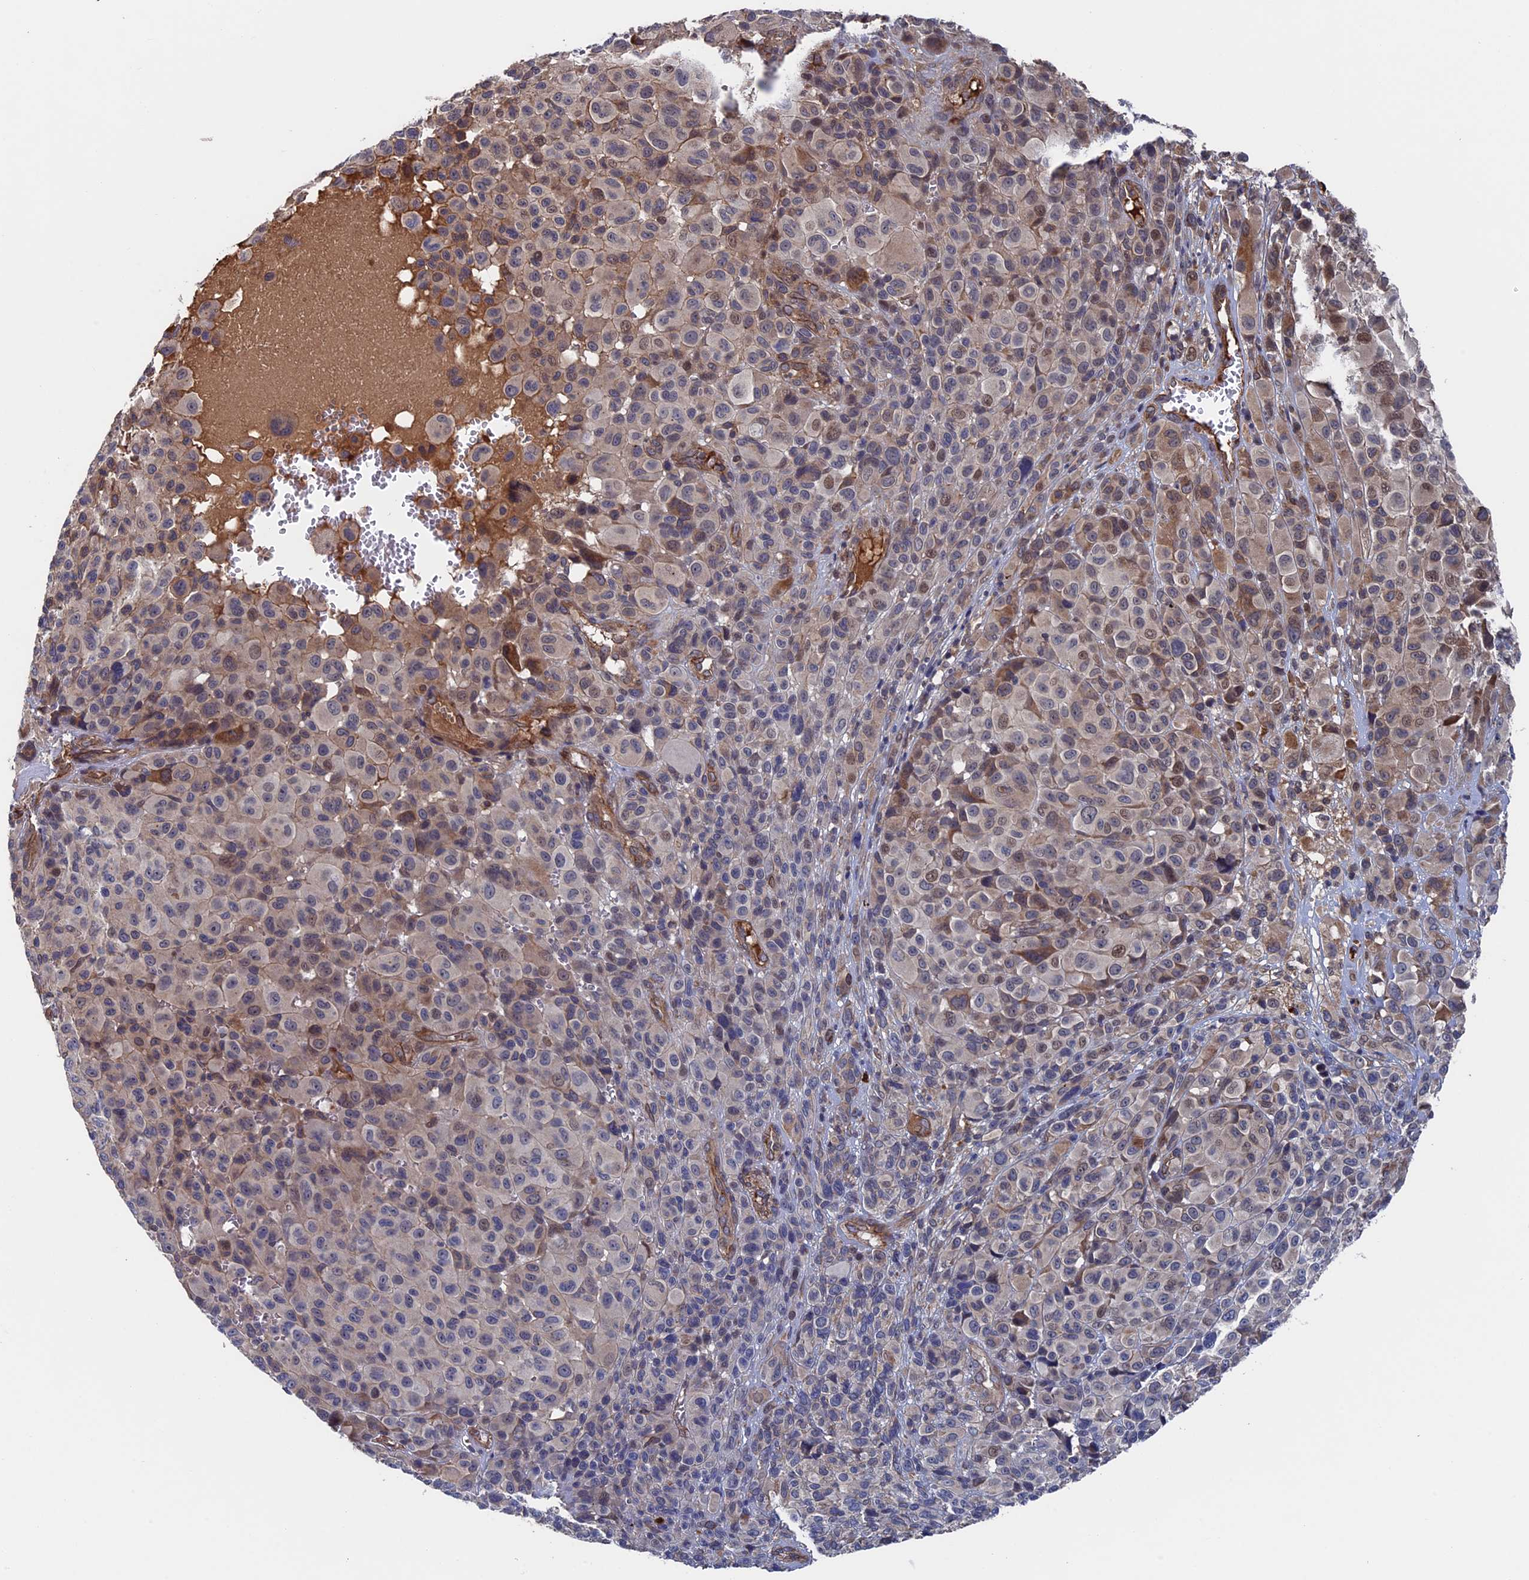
{"staining": {"intensity": "moderate", "quantity": "<25%", "location": "cytoplasmic/membranous"}, "tissue": "melanoma", "cell_type": "Tumor cells", "image_type": "cancer", "snomed": [{"axis": "morphology", "description": "Malignant melanoma, NOS"}, {"axis": "topography", "description": "Skin of trunk"}], "caption": "Immunohistochemistry of malignant melanoma displays low levels of moderate cytoplasmic/membranous staining in approximately <25% of tumor cells. The protein of interest is stained brown, and the nuclei are stained in blue (DAB (3,3'-diaminobenzidine) IHC with brightfield microscopy, high magnification).", "gene": "RPUSD1", "patient": {"sex": "male", "age": 71}}